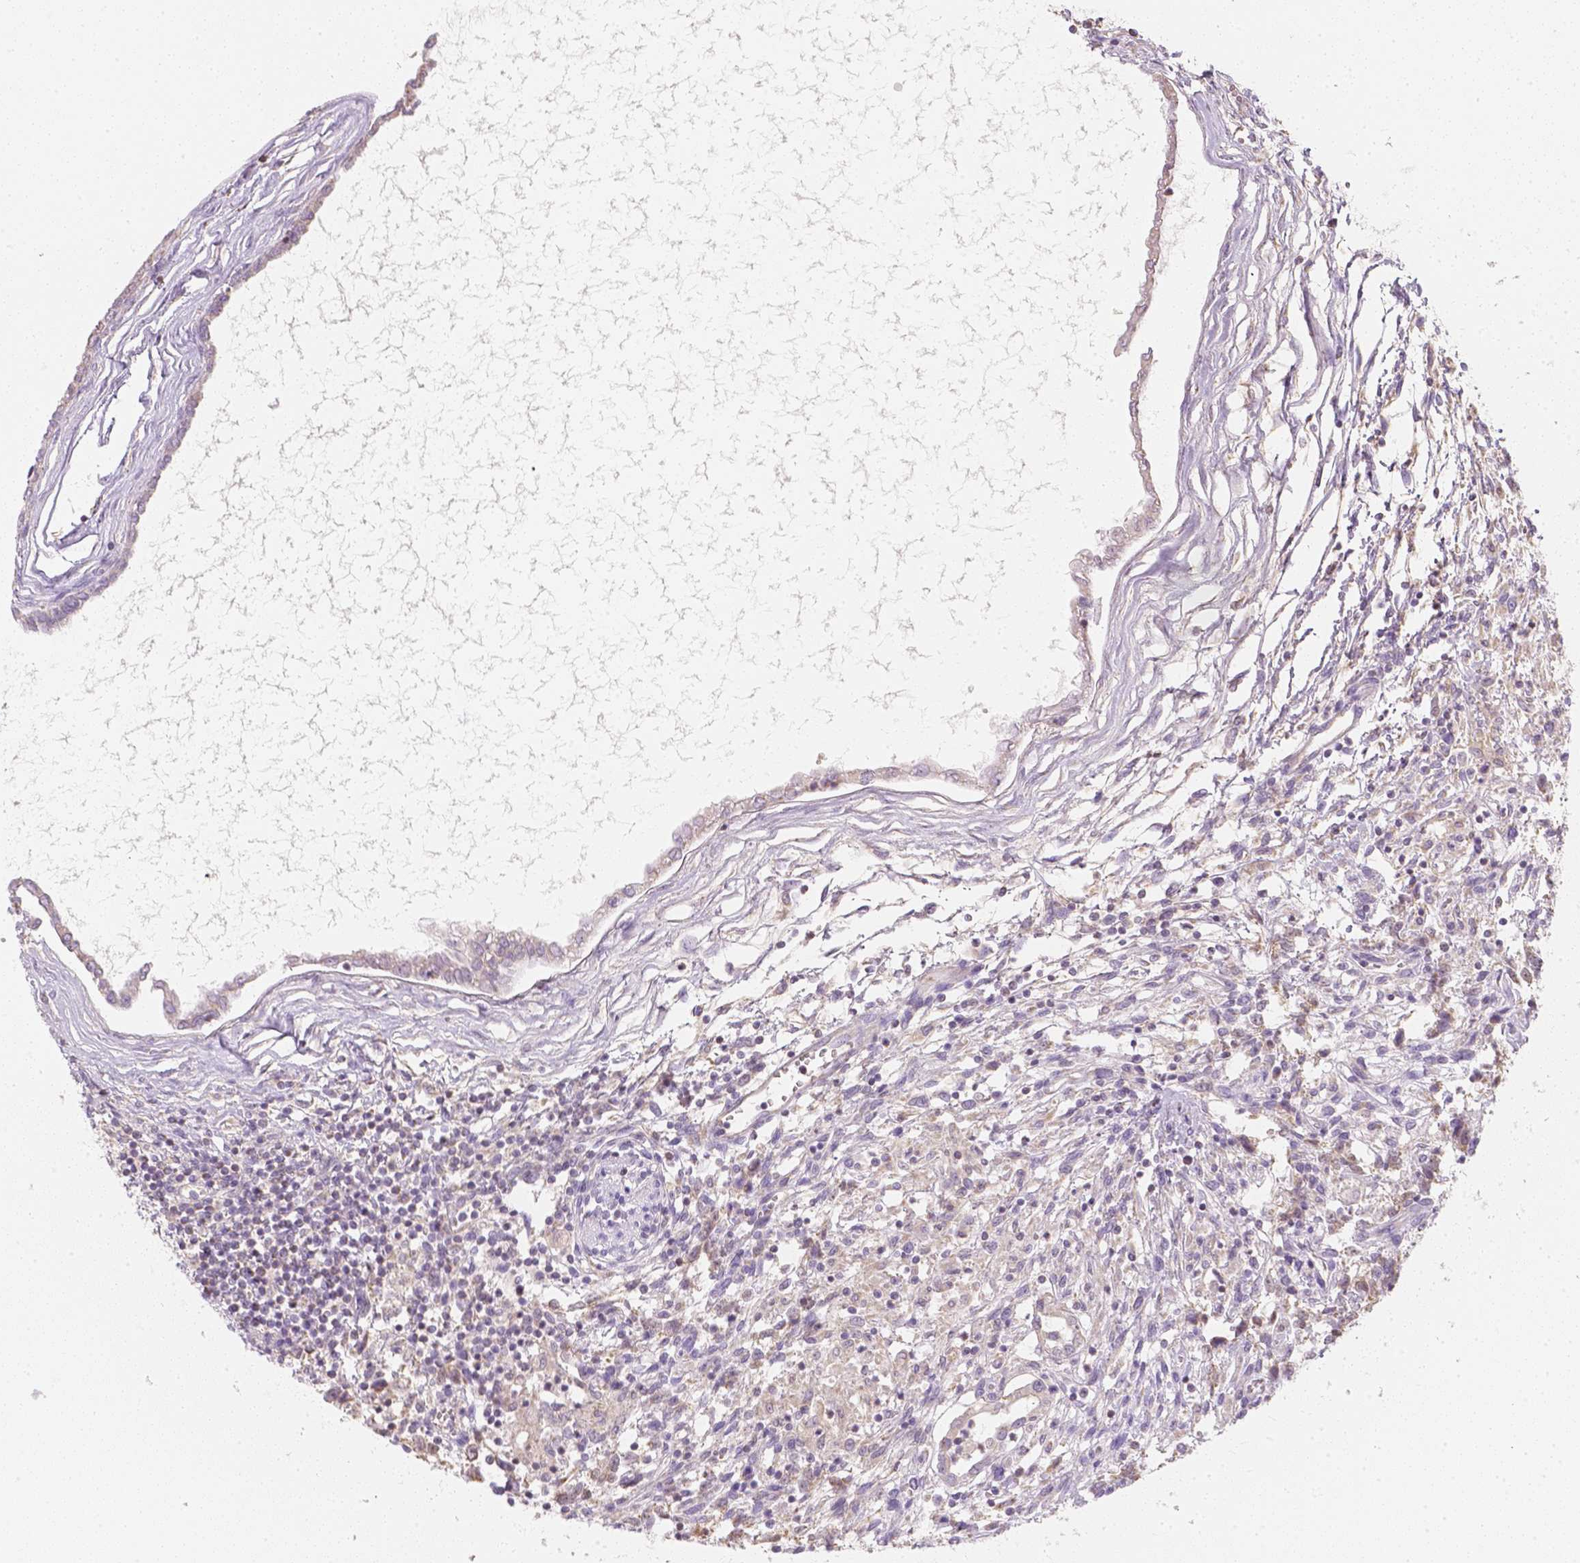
{"staining": {"intensity": "moderate", "quantity": "25%-75%", "location": "cytoplasmic/membranous"}, "tissue": "testis cancer", "cell_type": "Tumor cells", "image_type": "cancer", "snomed": [{"axis": "morphology", "description": "Carcinoma, Embryonal, NOS"}, {"axis": "topography", "description": "Testis"}], "caption": "Immunohistochemistry (DAB (3,3'-diaminobenzidine)) staining of human embryonal carcinoma (testis) displays moderate cytoplasmic/membranous protein staining in approximately 25%-75% of tumor cells.", "gene": "NVL", "patient": {"sex": "male", "age": 37}}